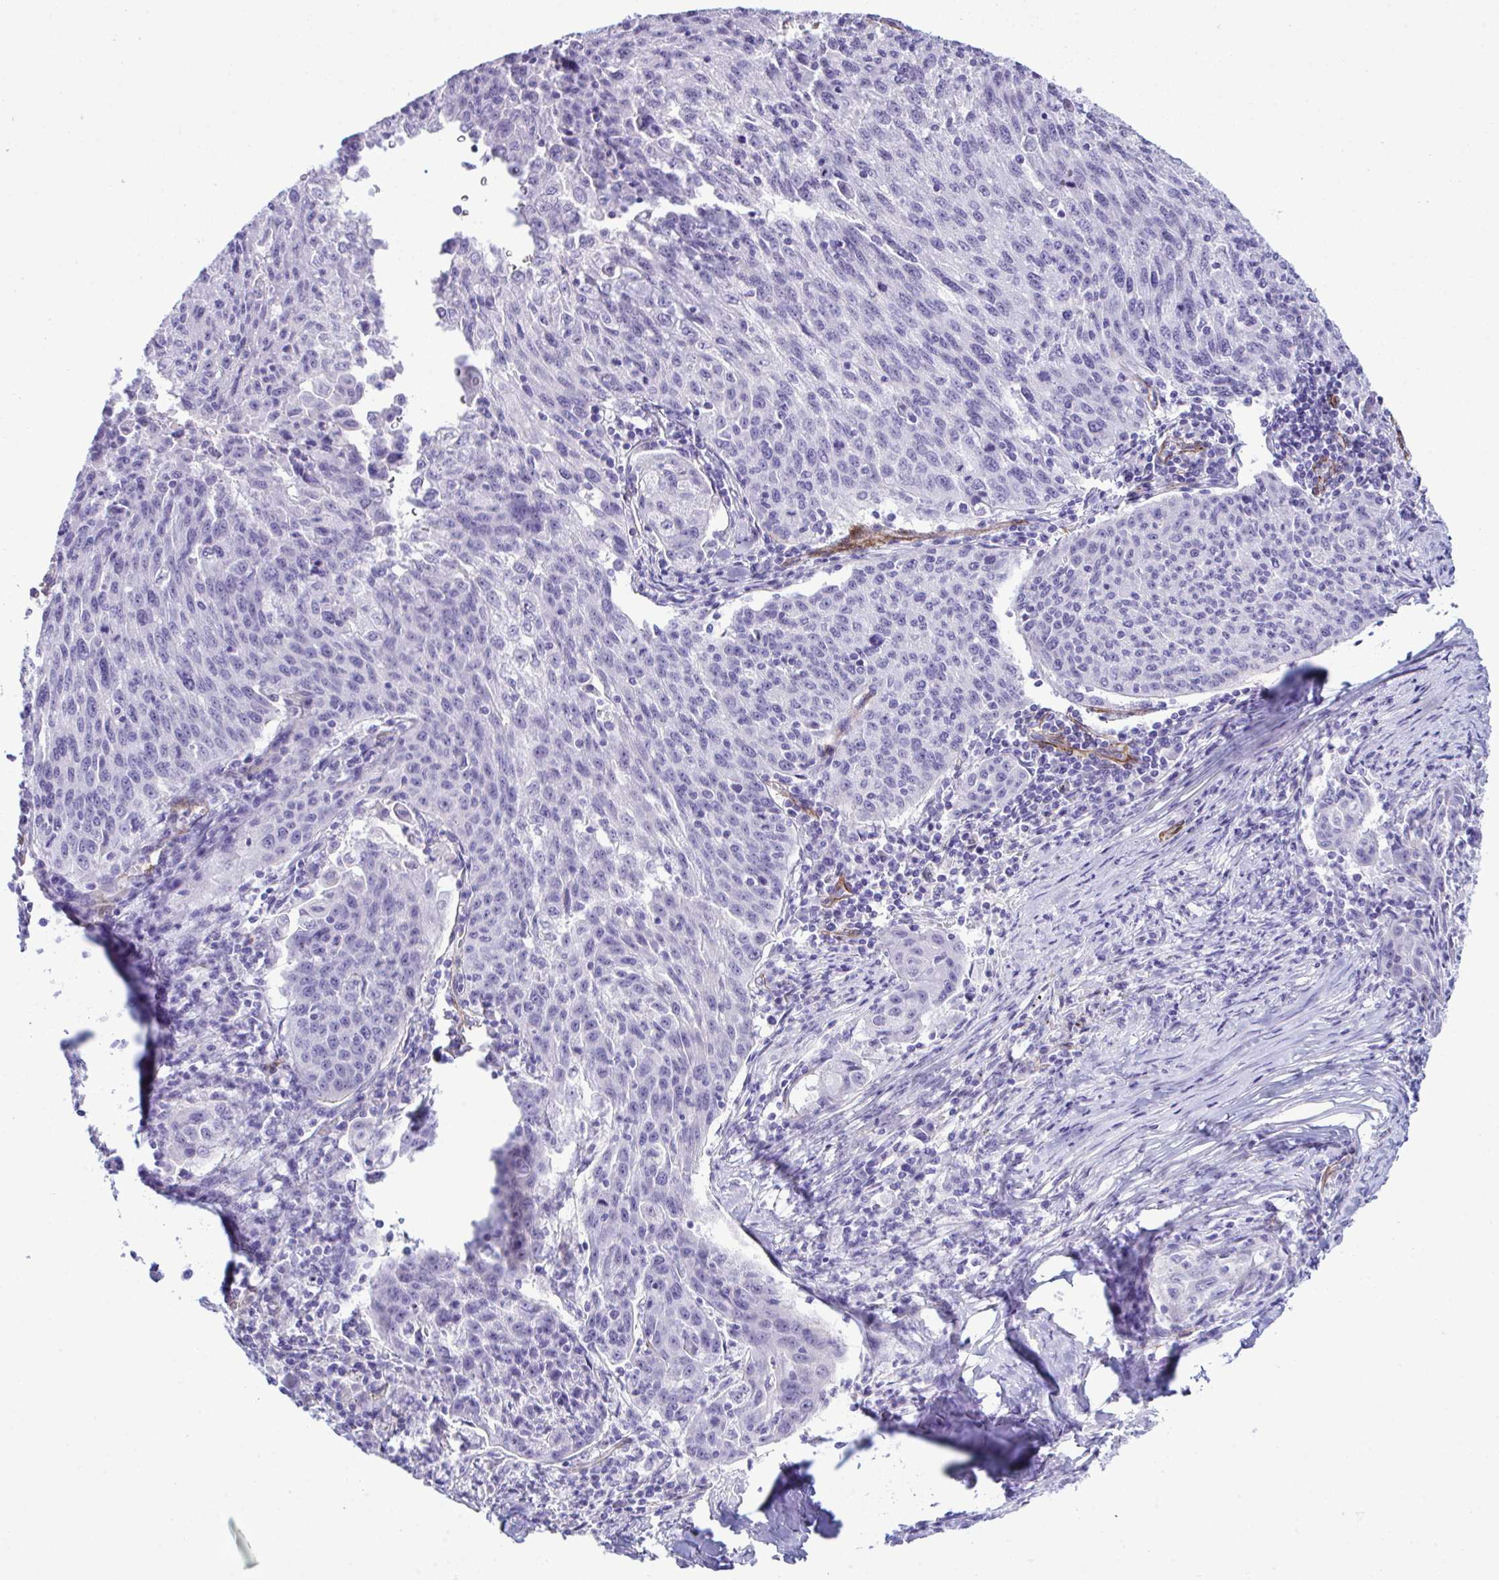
{"staining": {"intensity": "negative", "quantity": "none", "location": "none"}, "tissue": "lung cancer", "cell_type": "Tumor cells", "image_type": "cancer", "snomed": [{"axis": "morphology", "description": "Squamous cell carcinoma, NOS"}, {"axis": "morphology", "description": "Squamous cell carcinoma, metastatic, NOS"}, {"axis": "topography", "description": "Bronchus"}, {"axis": "topography", "description": "Lung"}], "caption": "Protein analysis of lung cancer (squamous cell carcinoma) exhibits no significant positivity in tumor cells. The staining was performed using DAB (3,3'-diaminobenzidine) to visualize the protein expression in brown, while the nuclei were stained in blue with hematoxylin (Magnification: 20x).", "gene": "SYNPO2L", "patient": {"sex": "male", "age": 62}}